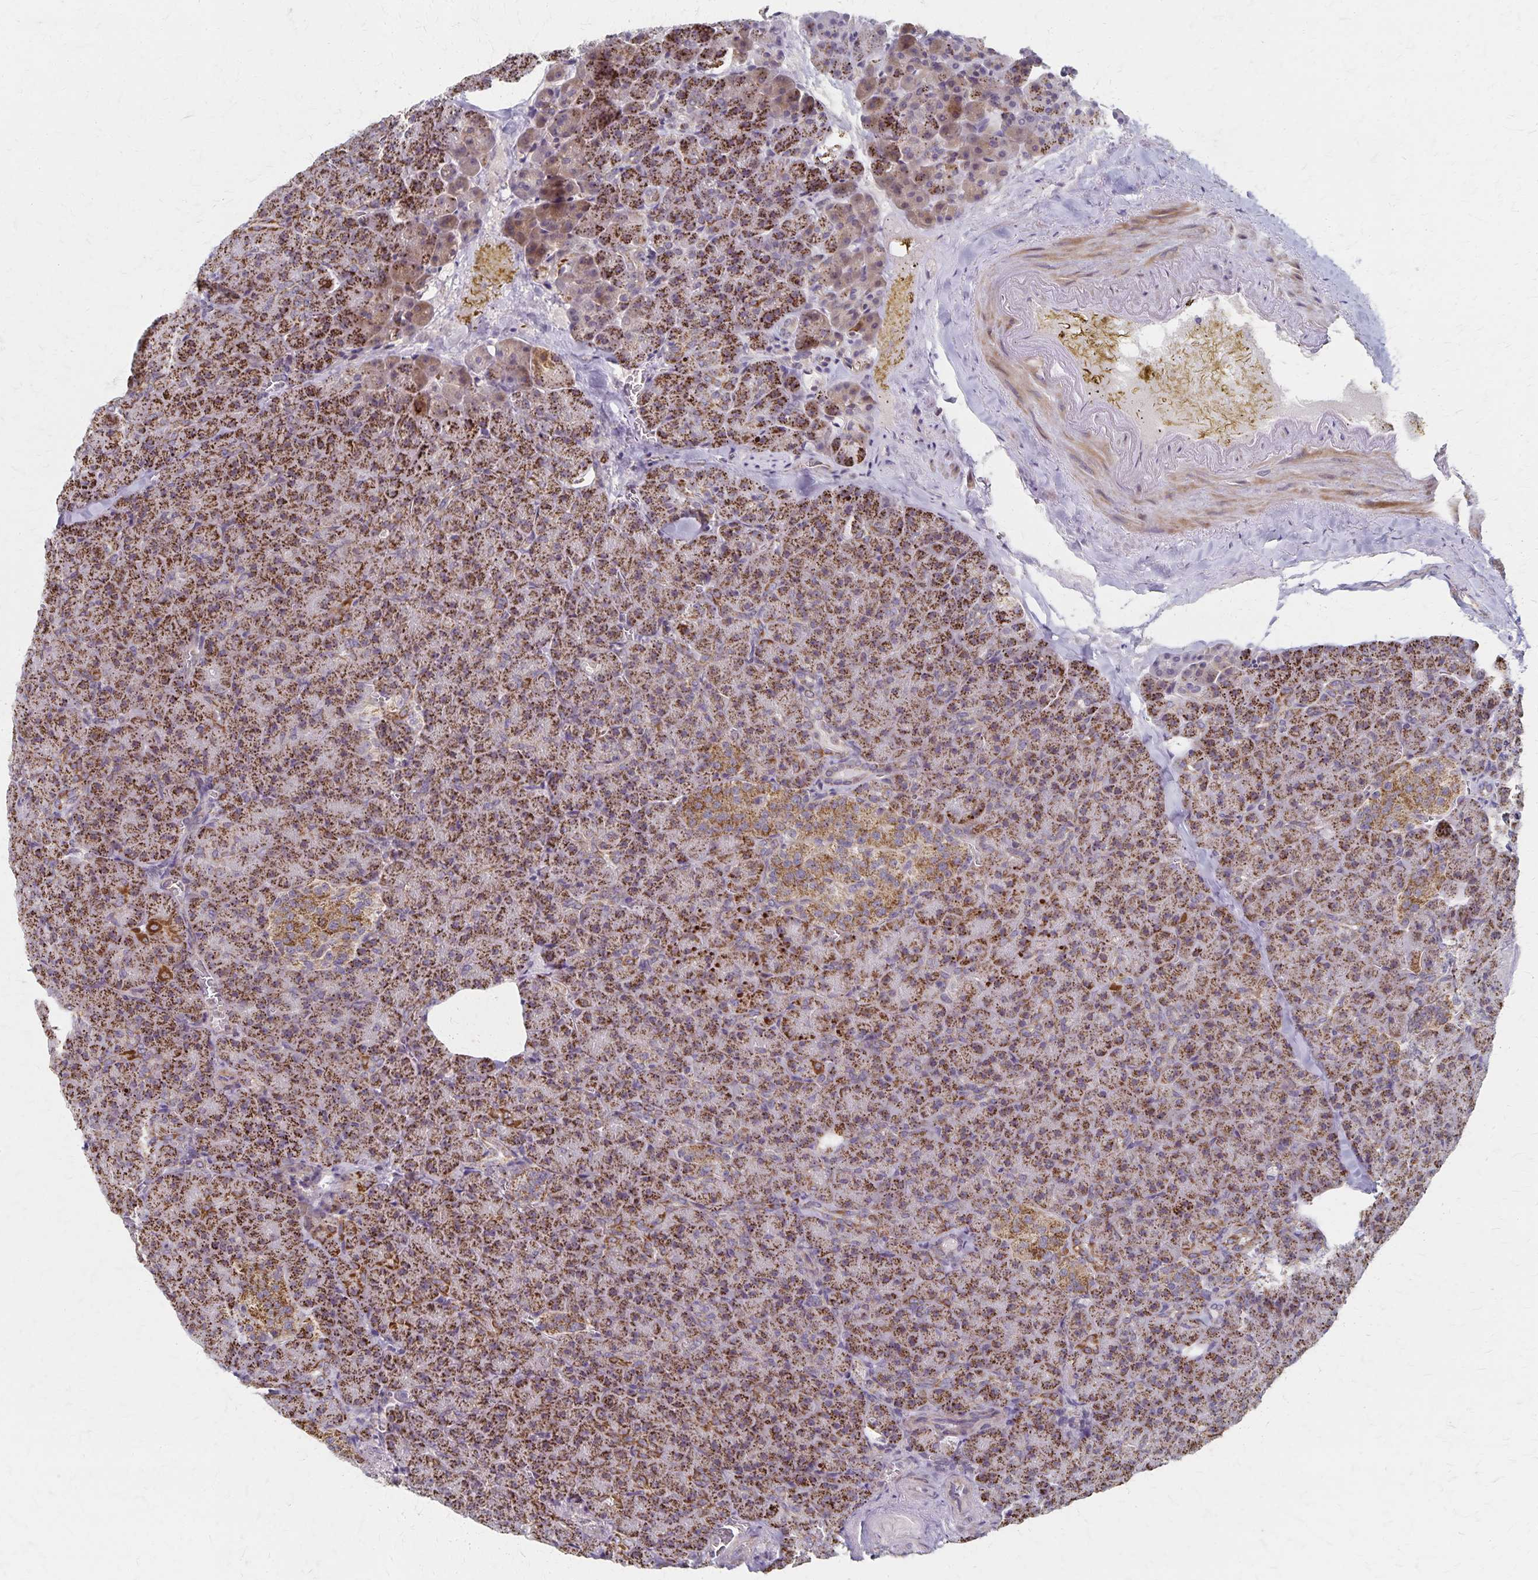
{"staining": {"intensity": "strong", "quantity": ">75%", "location": "cytoplasmic/membranous"}, "tissue": "pancreas", "cell_type": "Exocrine glandular cells", "image_type": "normal", "snomed": [{"axis": "morphology", "description": "Normal tissue, NOS"}, {"axis": "topography", "description": "Pancreas"}], "caption": "Protein analysis of benign pancreas displays strong cytoplasmic/membranous staining in approximately >75% of exocrine glandular cells. (IHC, brightfield microscopy, high magnification).", "gene": "DYRK4", "patient": {"sex": "female", "age": 74}}